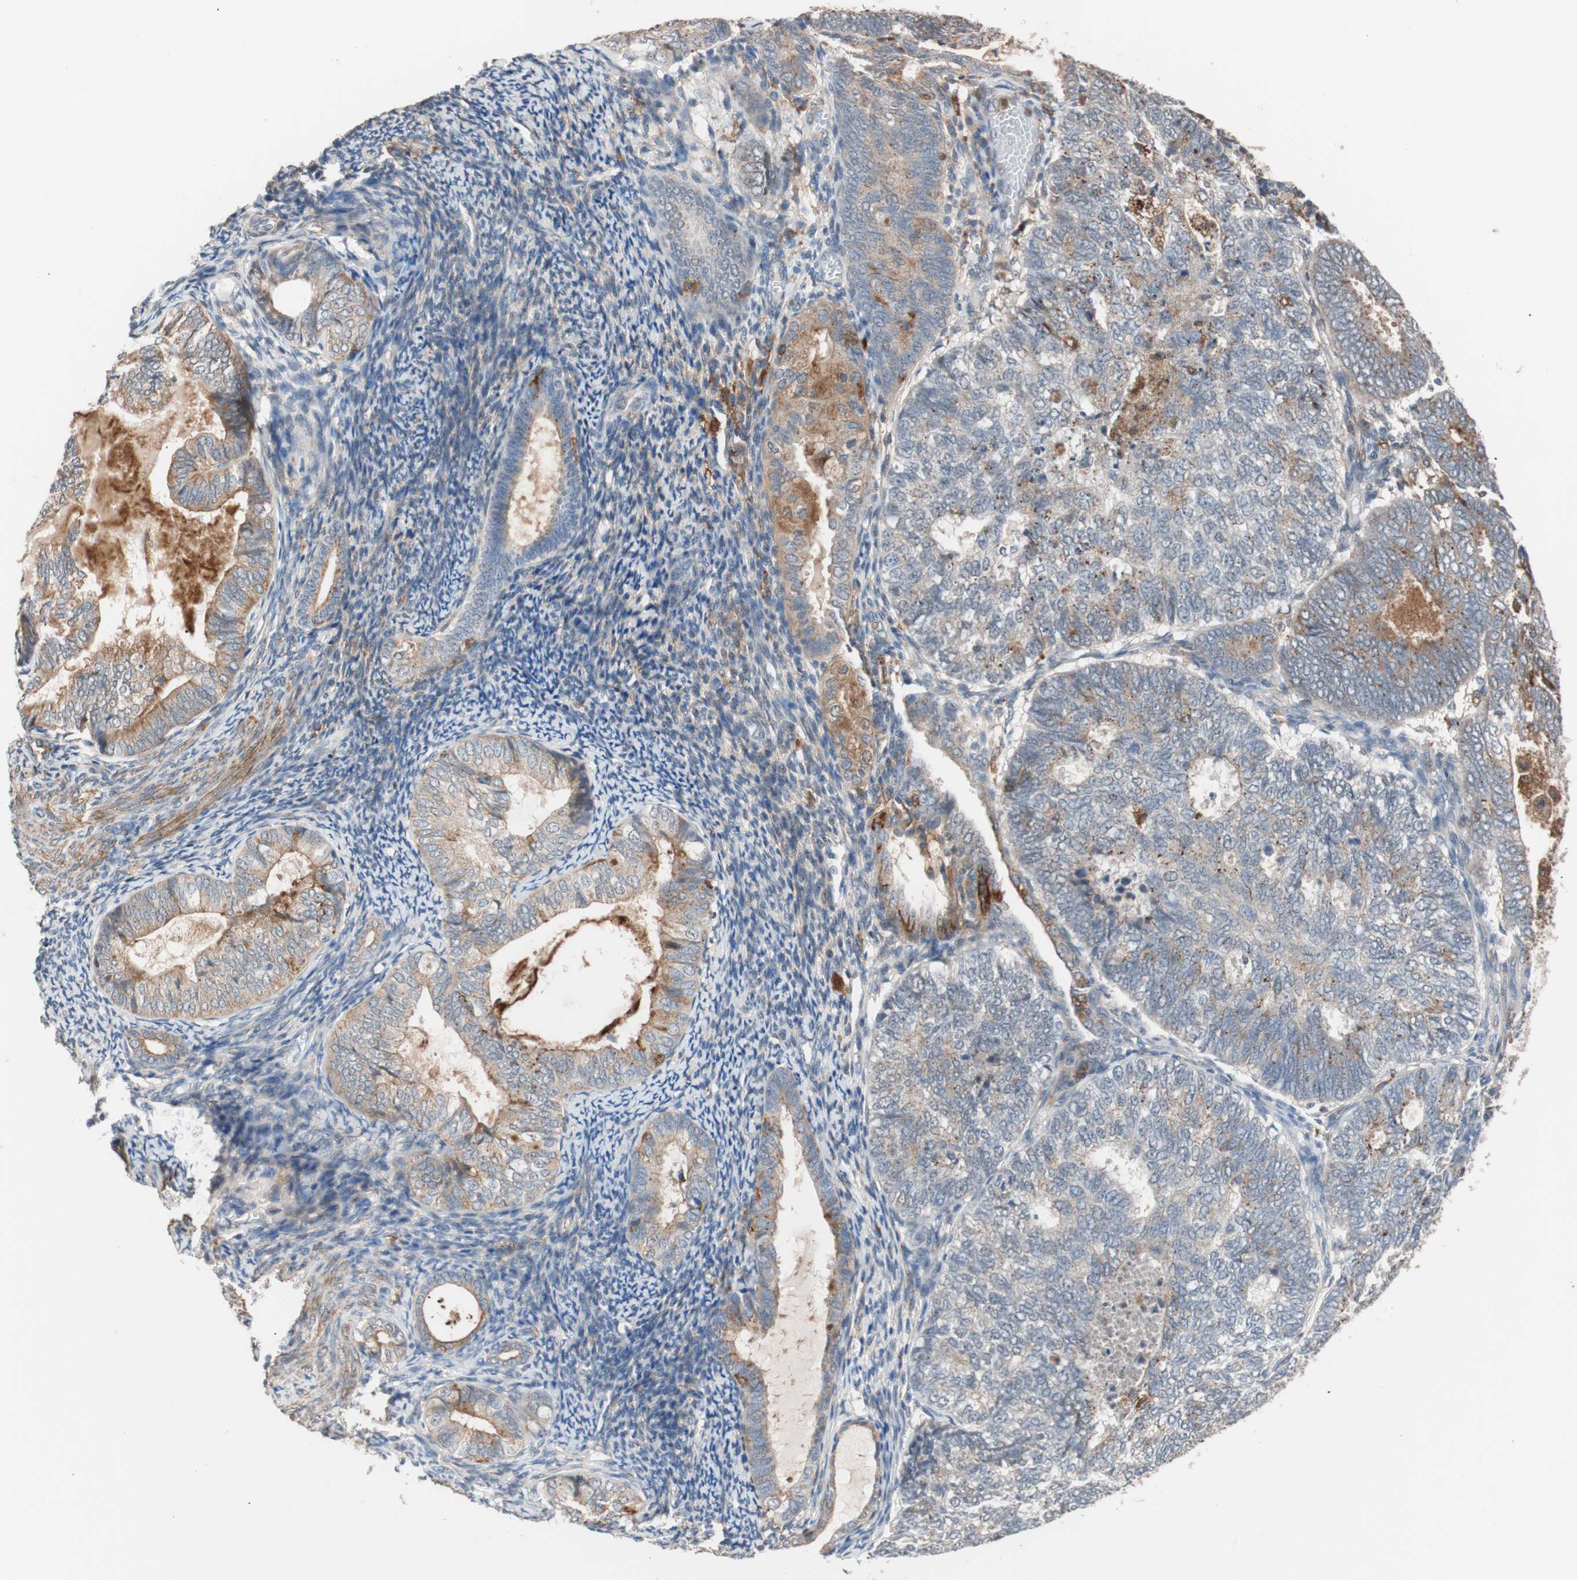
{"staining": {"intensity": "weak", "quantity": "25%-75%", "location": "cytoplasmic/membranous"}, "tissue": "endometrial cancer", "cell_type": "Tumor cells", "image_type": "cancer", "snomed": [{"axis": "morphology", "description": "Adenocarcinoma, NOS"}, {"axis": "topography", "description": "Uterus"}], "caption": "Tumor cells show weak cytoplasmic/membranous positivity in approximately 25%-75% of cells in adenocarcinoma (endometrial).", "gene": "LITAF", "patient": {"sex": "female", "age": 60}}